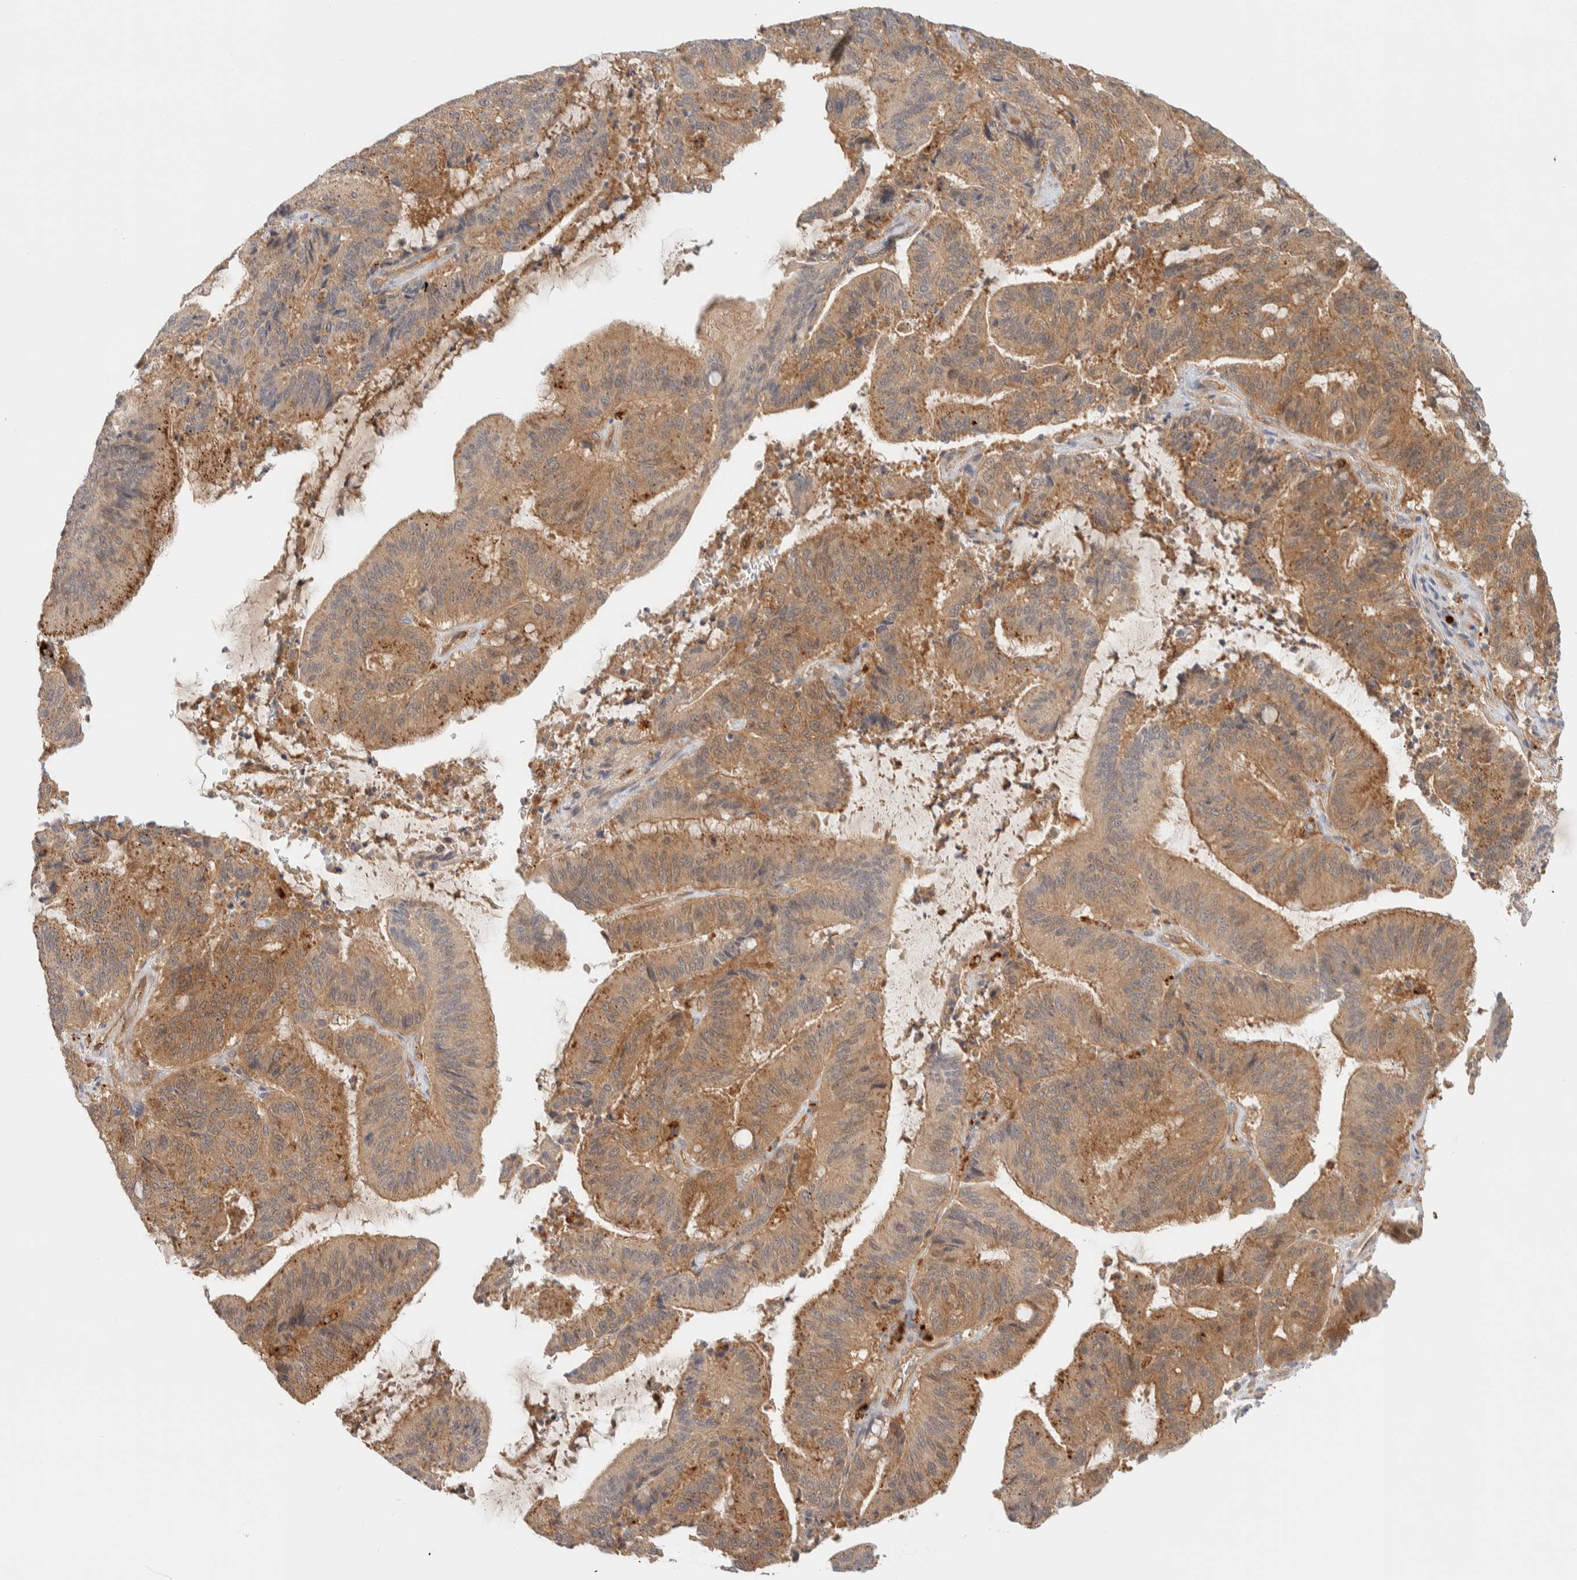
{"staining": {"intensity": "moderate", "quantity": ">75%", "location": "cytoplasmic/membranous"}, "tissue": "liver cancer", "cell_type": "Tumor cells", "image_type": "cancer", "snomed": [{"axis": "morphology", "description": "Normal tissue, NOS"}, {"axis": "morphology", "description": "Cholangiocarcinoma"}, {"axis": "topography", "description": "Liver"}, {"axis": "topography", "description": "Peripheral nerve tissue"}], "caption": "DAB (3,3'-diaminobenzidine) immunohistochemical staining of human cholangiocarcinoma (liver) reveals moderate cytoplasmic/membranous protein expression in about >75% of tumor cells. The staining is performed using DAB (3,3'-diaminobenzidine) brown chromogen to label protein expression. The nuclei are counter-stained blue using hematoxylin.", "gene": "GCLM", "patient": {"sex": "female", "age": 73}}